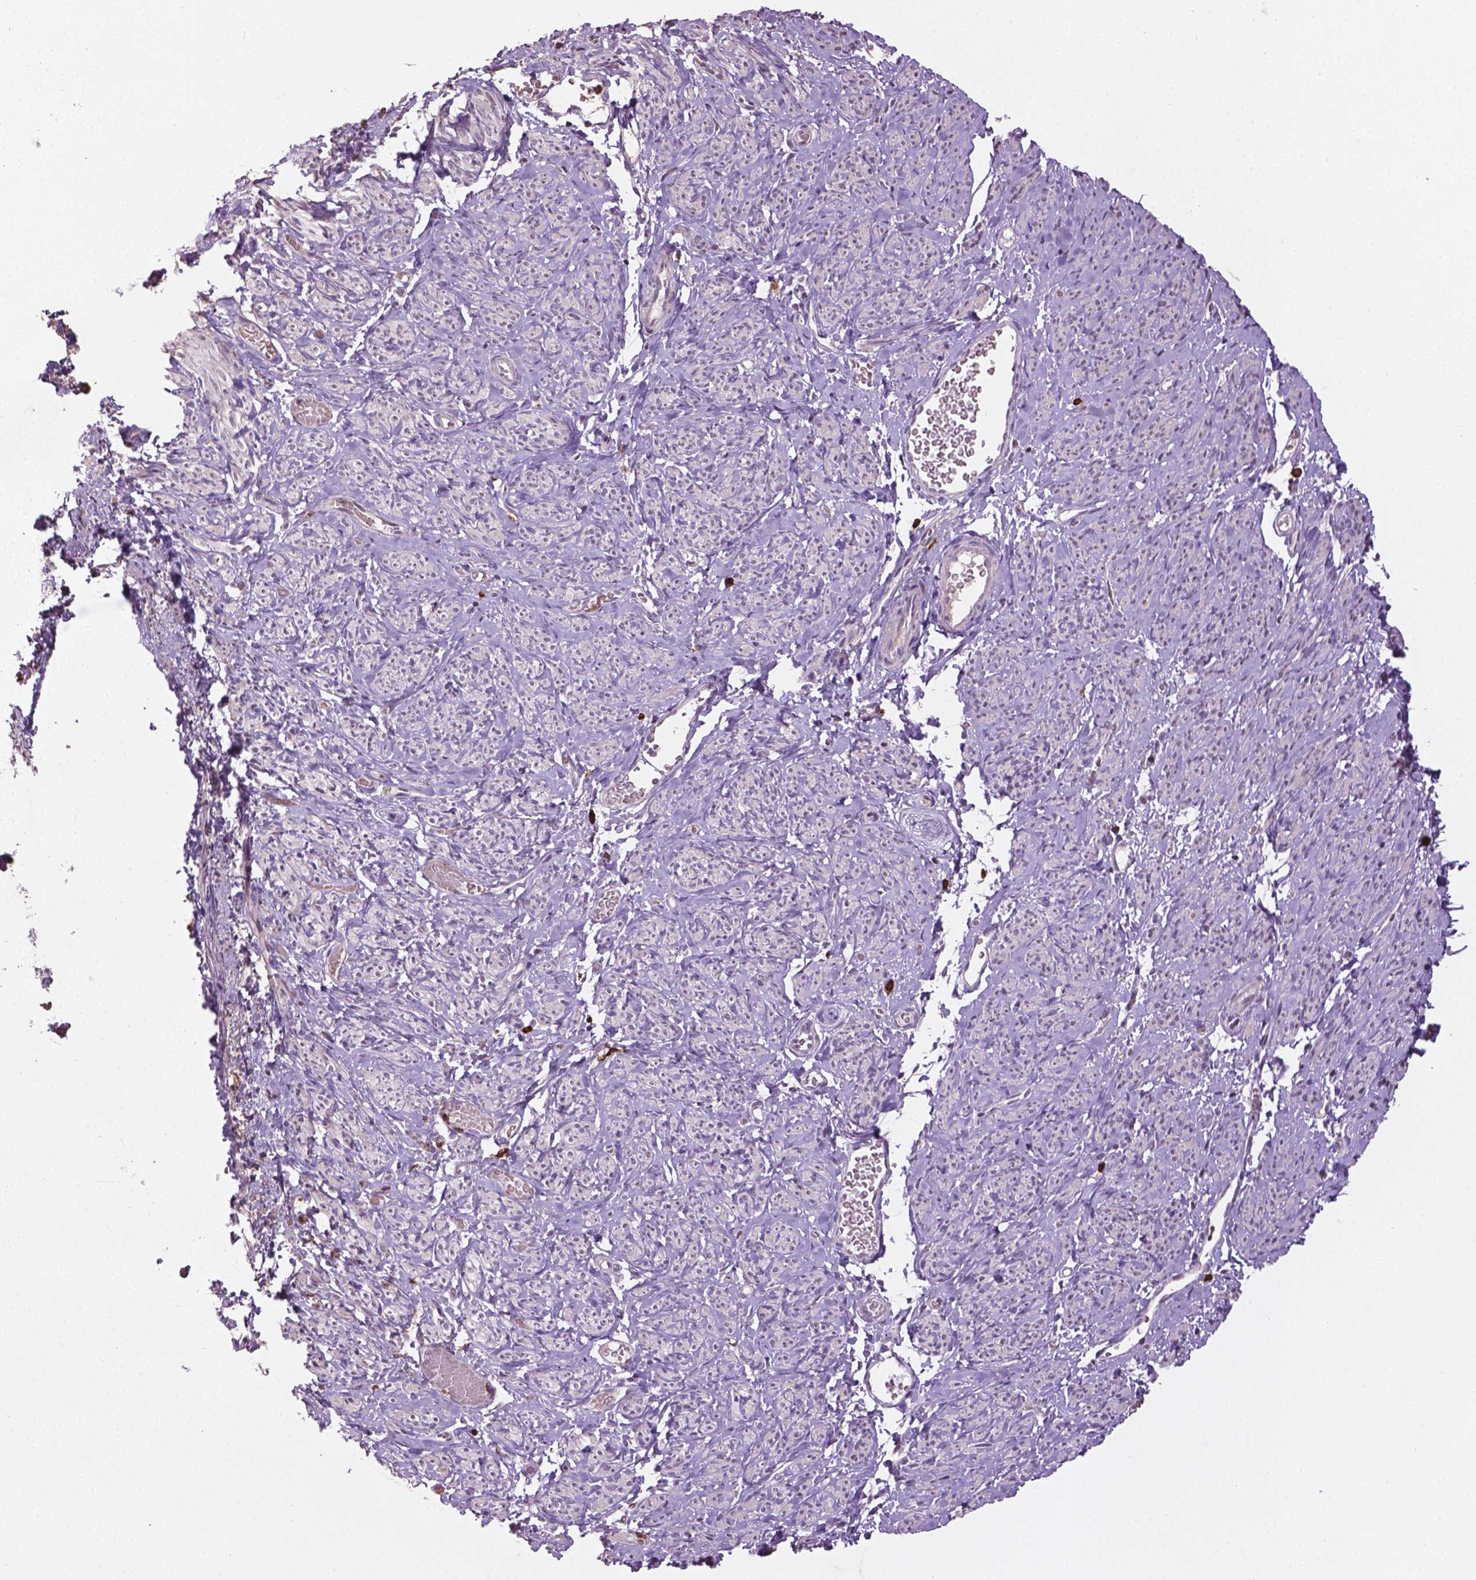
{"staining": {"intensity": "negative", "quantity": "none", "location": "none"}, "tissue": "smooth muscle", "cell_type": "Smooth muscle cells", "image_type": "normal", "snomed": [{"axis": "morphology", "description": "Normal tissue, NOS"}, {"axis": "topography", "description": "Smooth muscle"}], "caption": "IHC photomicrograph of benign smooth muscle stained for a protein (brown), which reveals no staining in smooth muscle cells.", "gene": "NTNG2", "patient": {"sex": "female", "age": 65}}